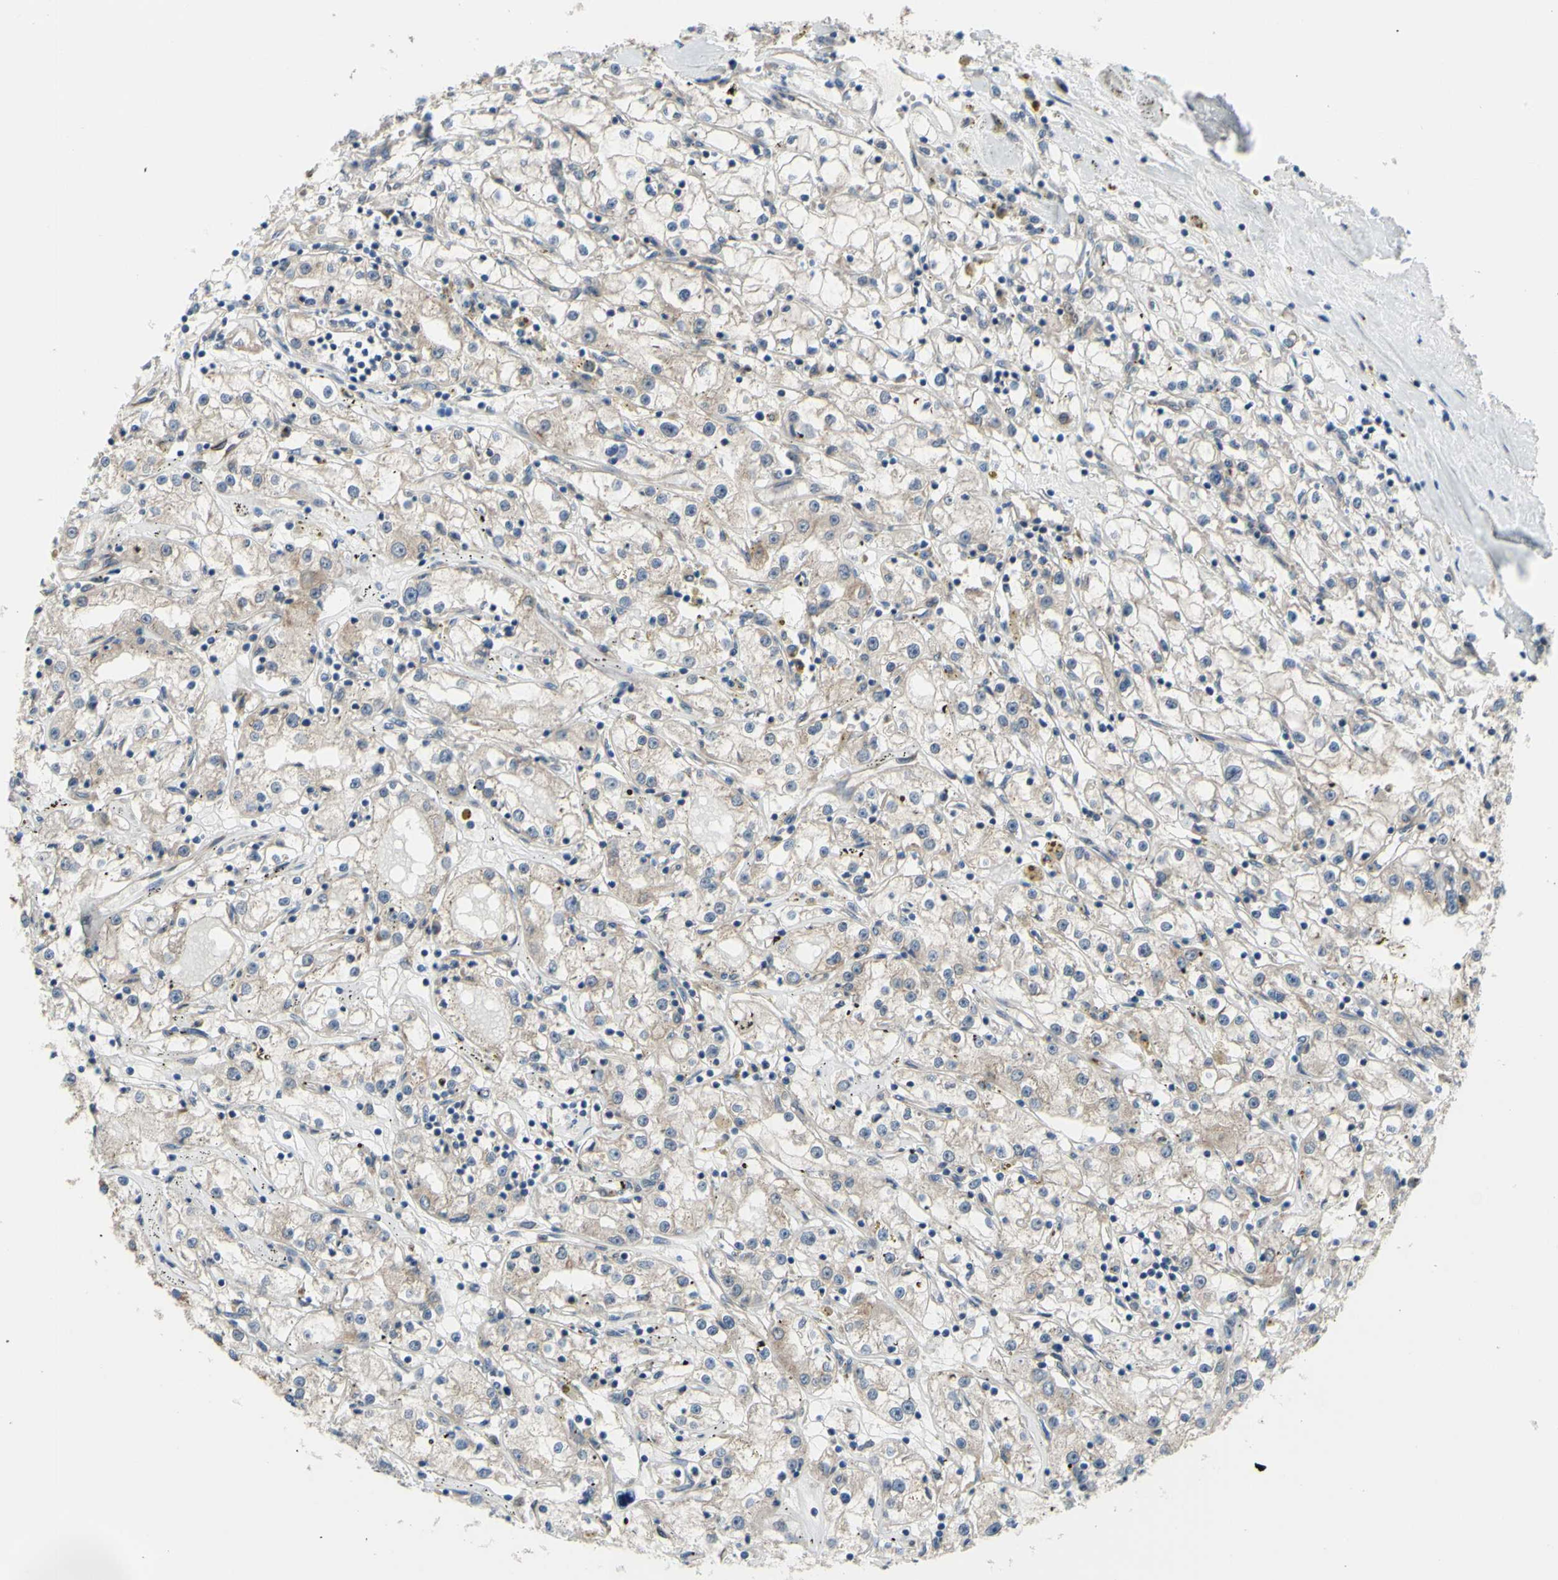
{"staining": {"intensity": "weak", "quantity": "25%-75%", "location": "cytoplasmic/membranous"}, "tissue": "renal cancer", "cell_type": "Tumor cells", "image_type": "cancer", "snomed": [{"axis": "morphology", "description": "Adenocarcinoma, NOS"}, {"axis": "topography", "description": "Kidney"}], "caption": "Protein expression by immunohistochemistry exhibits weak cytoplasmic/membranous positivity in approximately 25%-75% of tumor cells in renal cancer.", "gene": "GRAMD2B", "patient": {"sex": "male", "age": 56}}